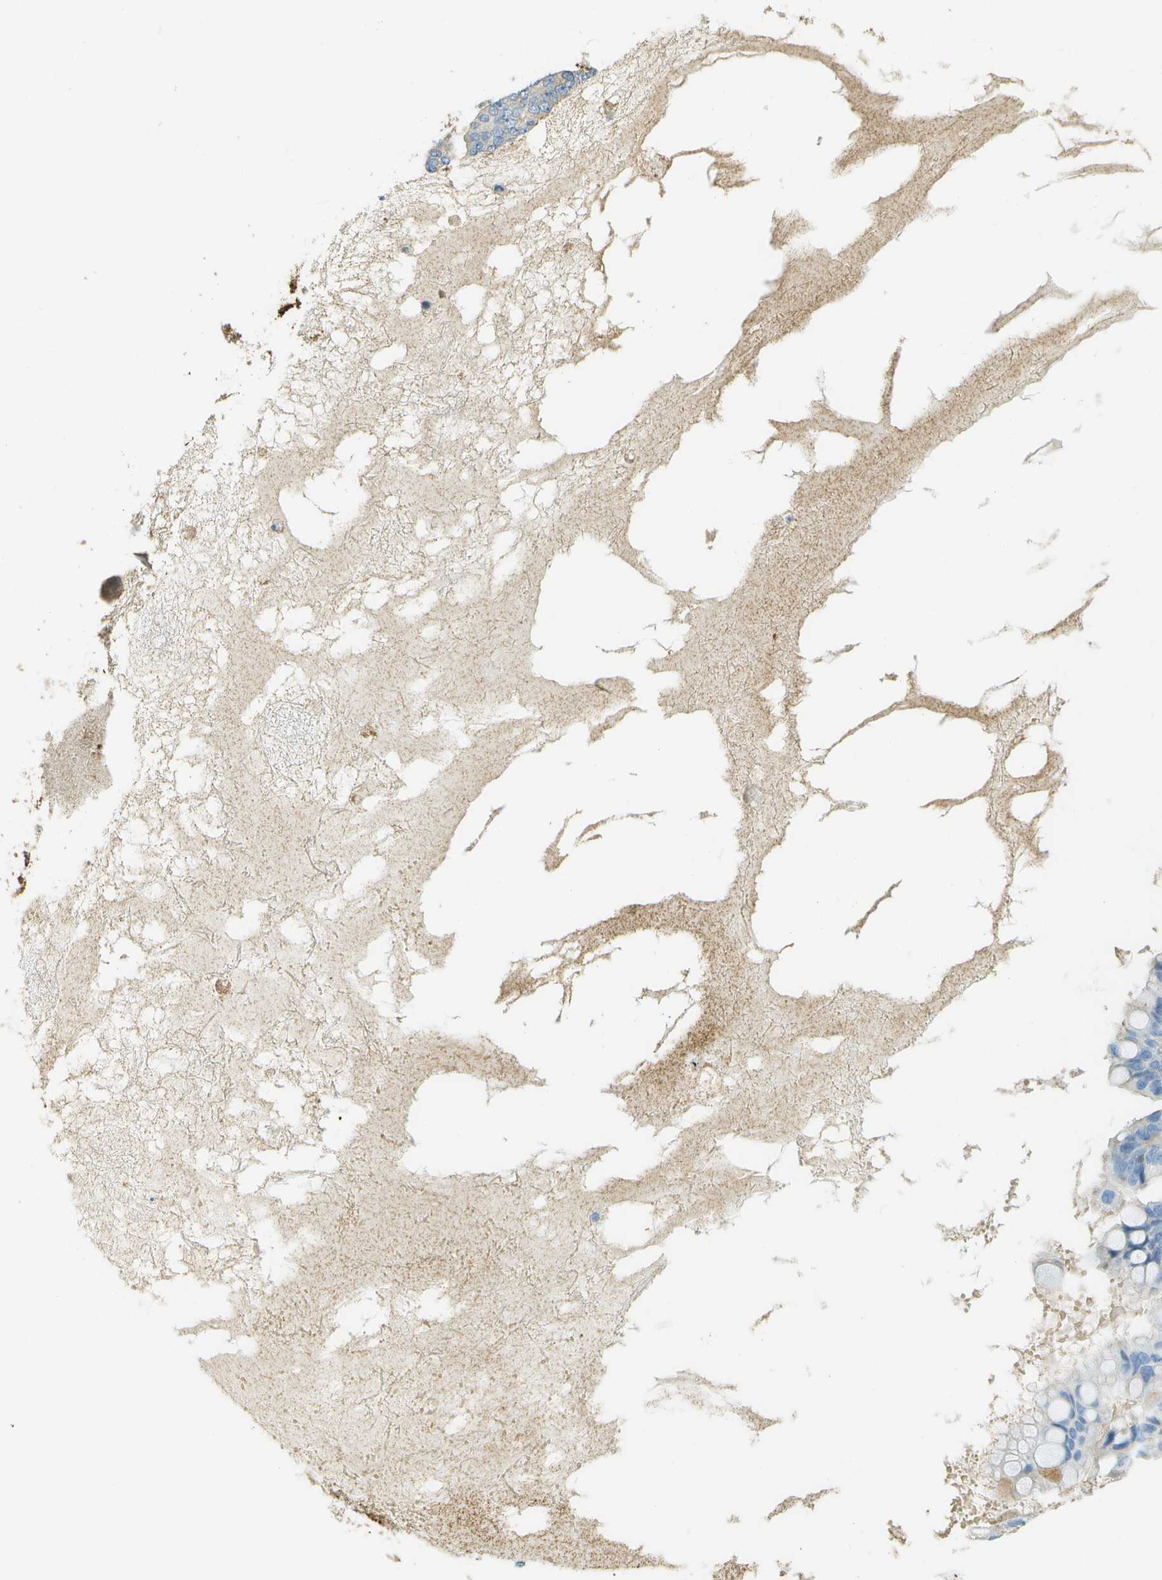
{"staining": {"intensity": "negative", "quantity": "none", "location": "none"}, "tissue": "ovarian cancer", "cell_type": "Tumor cells", "image_type": "cancer", "snomed": [{"axis": "morphology", "description": "Cystadenocarcinoma, mucinous, NOS"}, {"axis": "topography", "description": "Ovary"}], "caption": "A high-resolution photomicrograph shows immunohistochemistry (IHC) staining of ovarian cancer (mucinous cystadenocarcinoma), which shows no significant staining in tumor cells.", "gene": "DCN", "patient": {"sex": "female", "age": 80}}